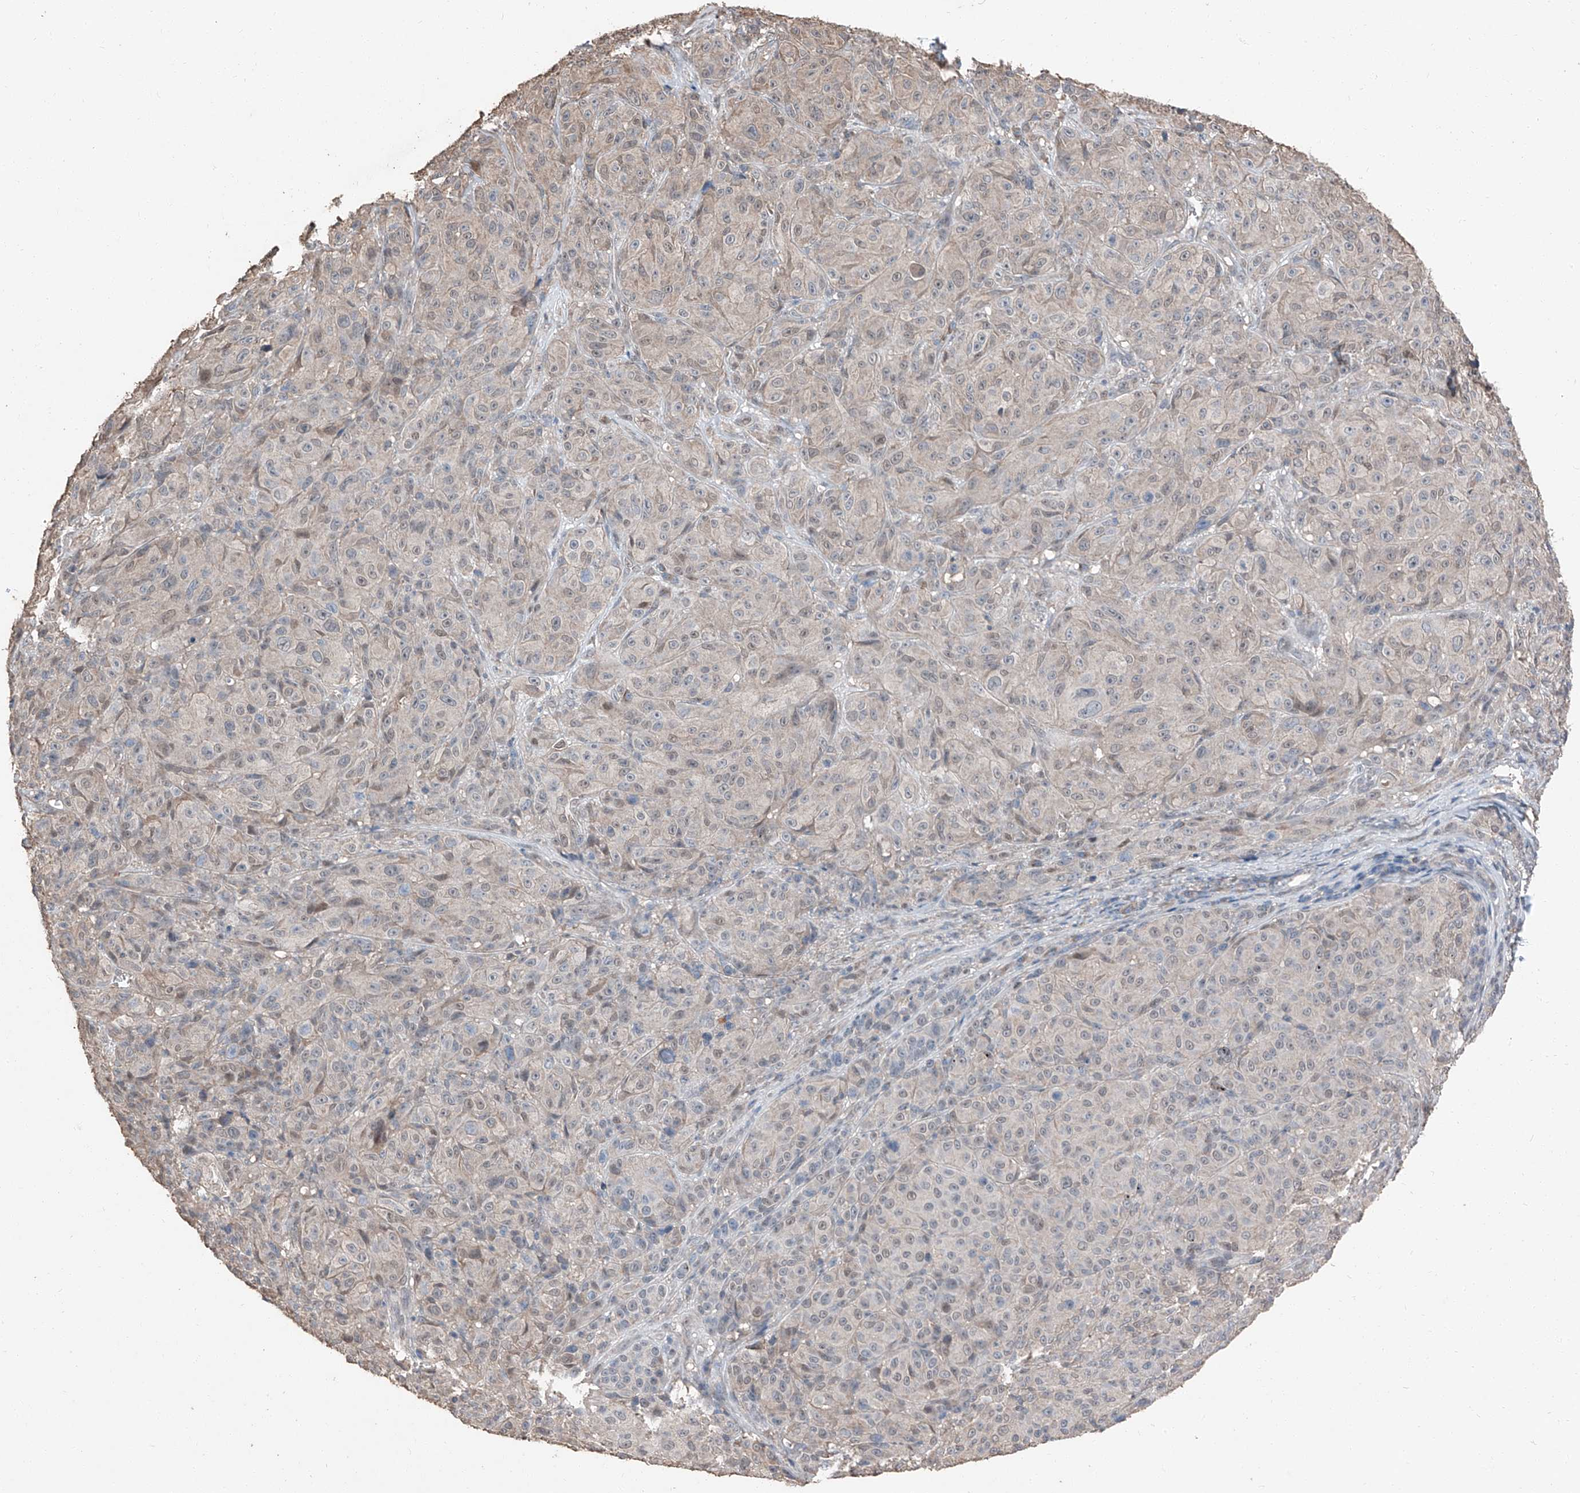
{"staining": {"intensity": "negative", "quantity": "none", "location": "none"}, "tissue": "melanoma", "cell_type": "Tumor cells", "image_type": "cancer", "snomed": [{"axis": "morphology", "description": "Malignant melanoma, NOS"}, {"axis": "topography", "description": "Skin"}], "caption": "A photomicrograph of malignant melanoma stained for a protein exhibits no brown staining in tumor cells.", "gene": "MAMLD1", "patient": {"sex": "male", "age": 73}}